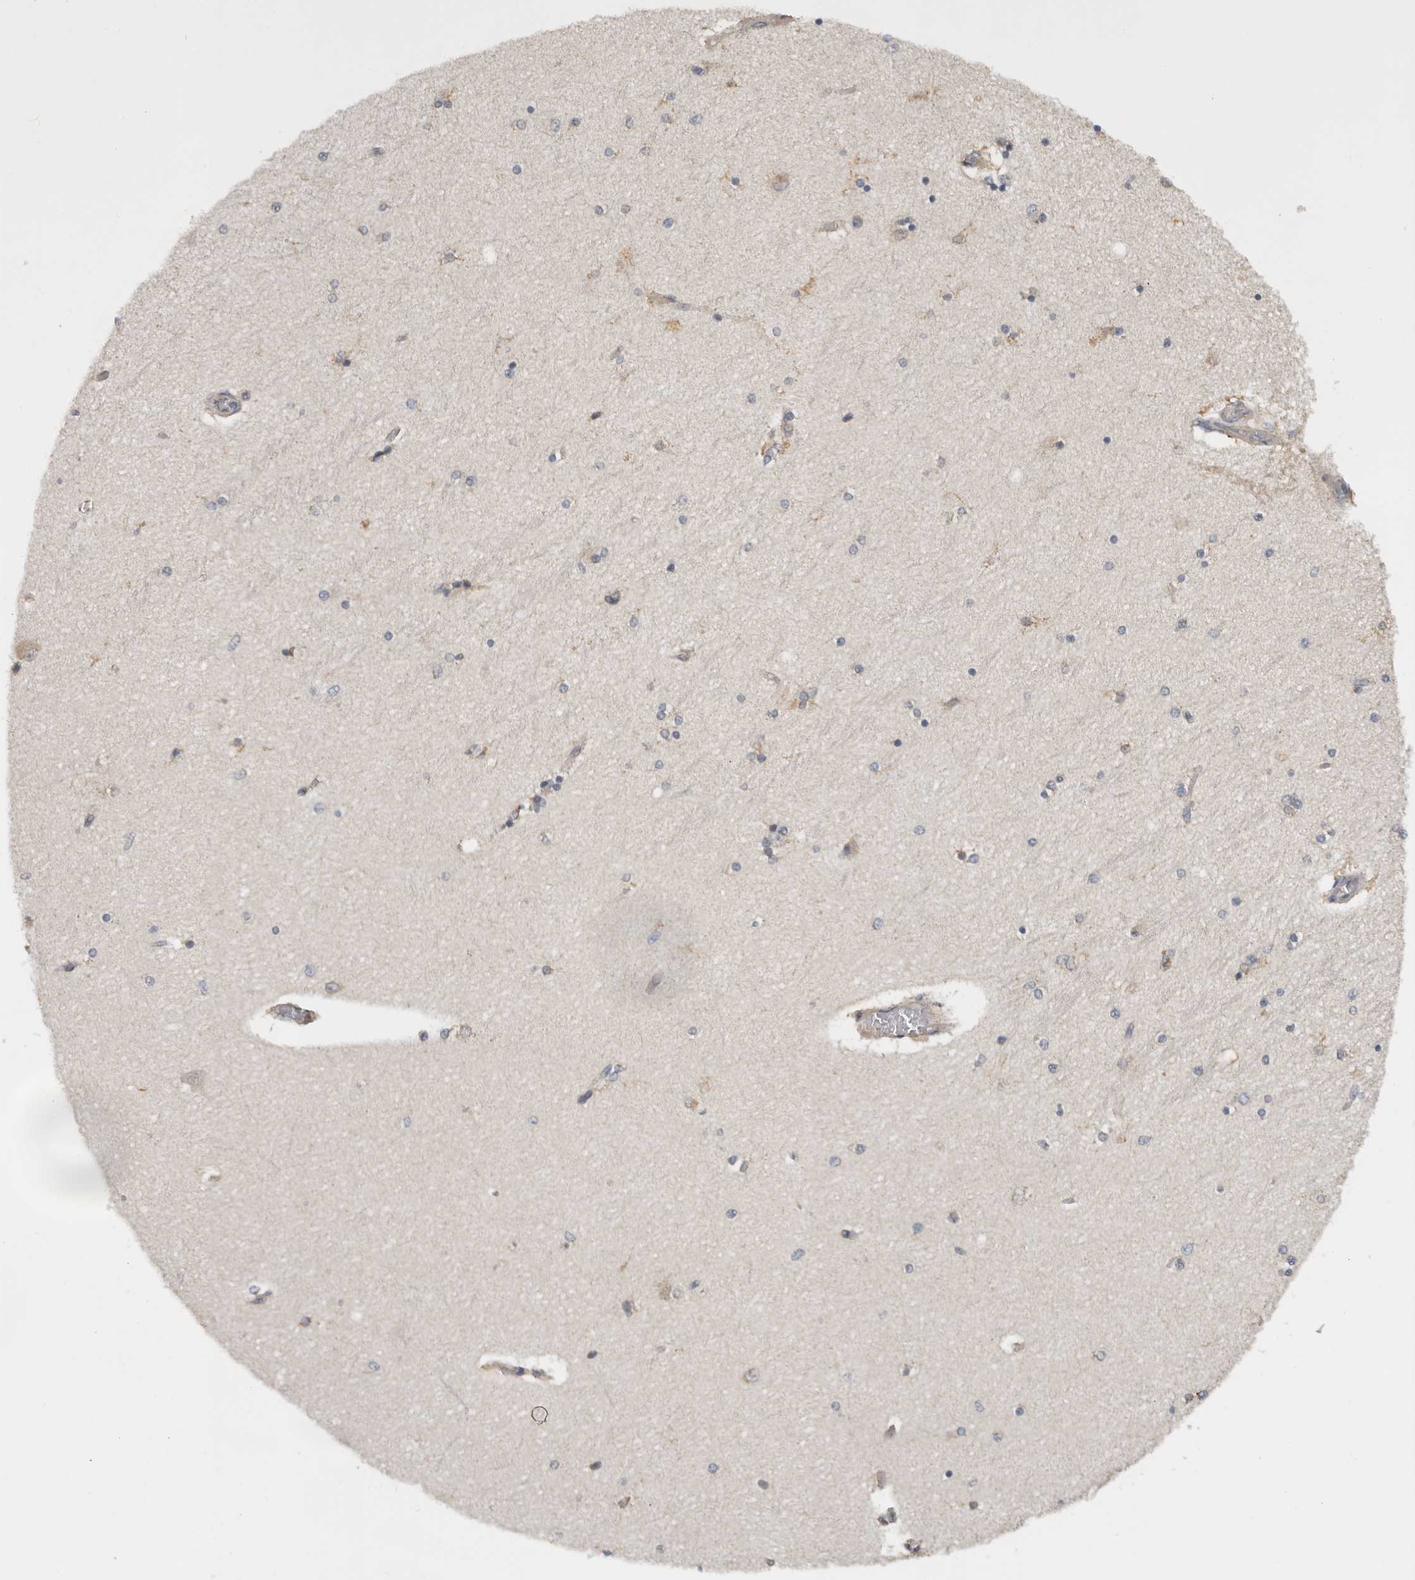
{"staining": {"intensity": "moderate", "quantity": "<25%", "location": "cytoplasmic/membranous"}, "tissue": "hippocampus", "cell_type": "Glial cells", "image_type": "normal", "snomed": [{"axis": "morphology", "description": "Normal tissue, NOS"}, {"axis": "topography", "description": "Hippocampus"}], "caption": "IHC staining of unremarkable hippocampus, which demonstrates low levels of moderate cytoplasmic/membranous staining in about <25% of glial cells indicating moderate cytoplasmic/membranous protein positivity. The staining was performed using DAB (3,3'-diaminobenzidine) (brown) for protein detection and nuclei were counterstained in hematoxylin (blue).", "gene": "PPP1R42", "patient": {"sex": "female", "age": 54}}